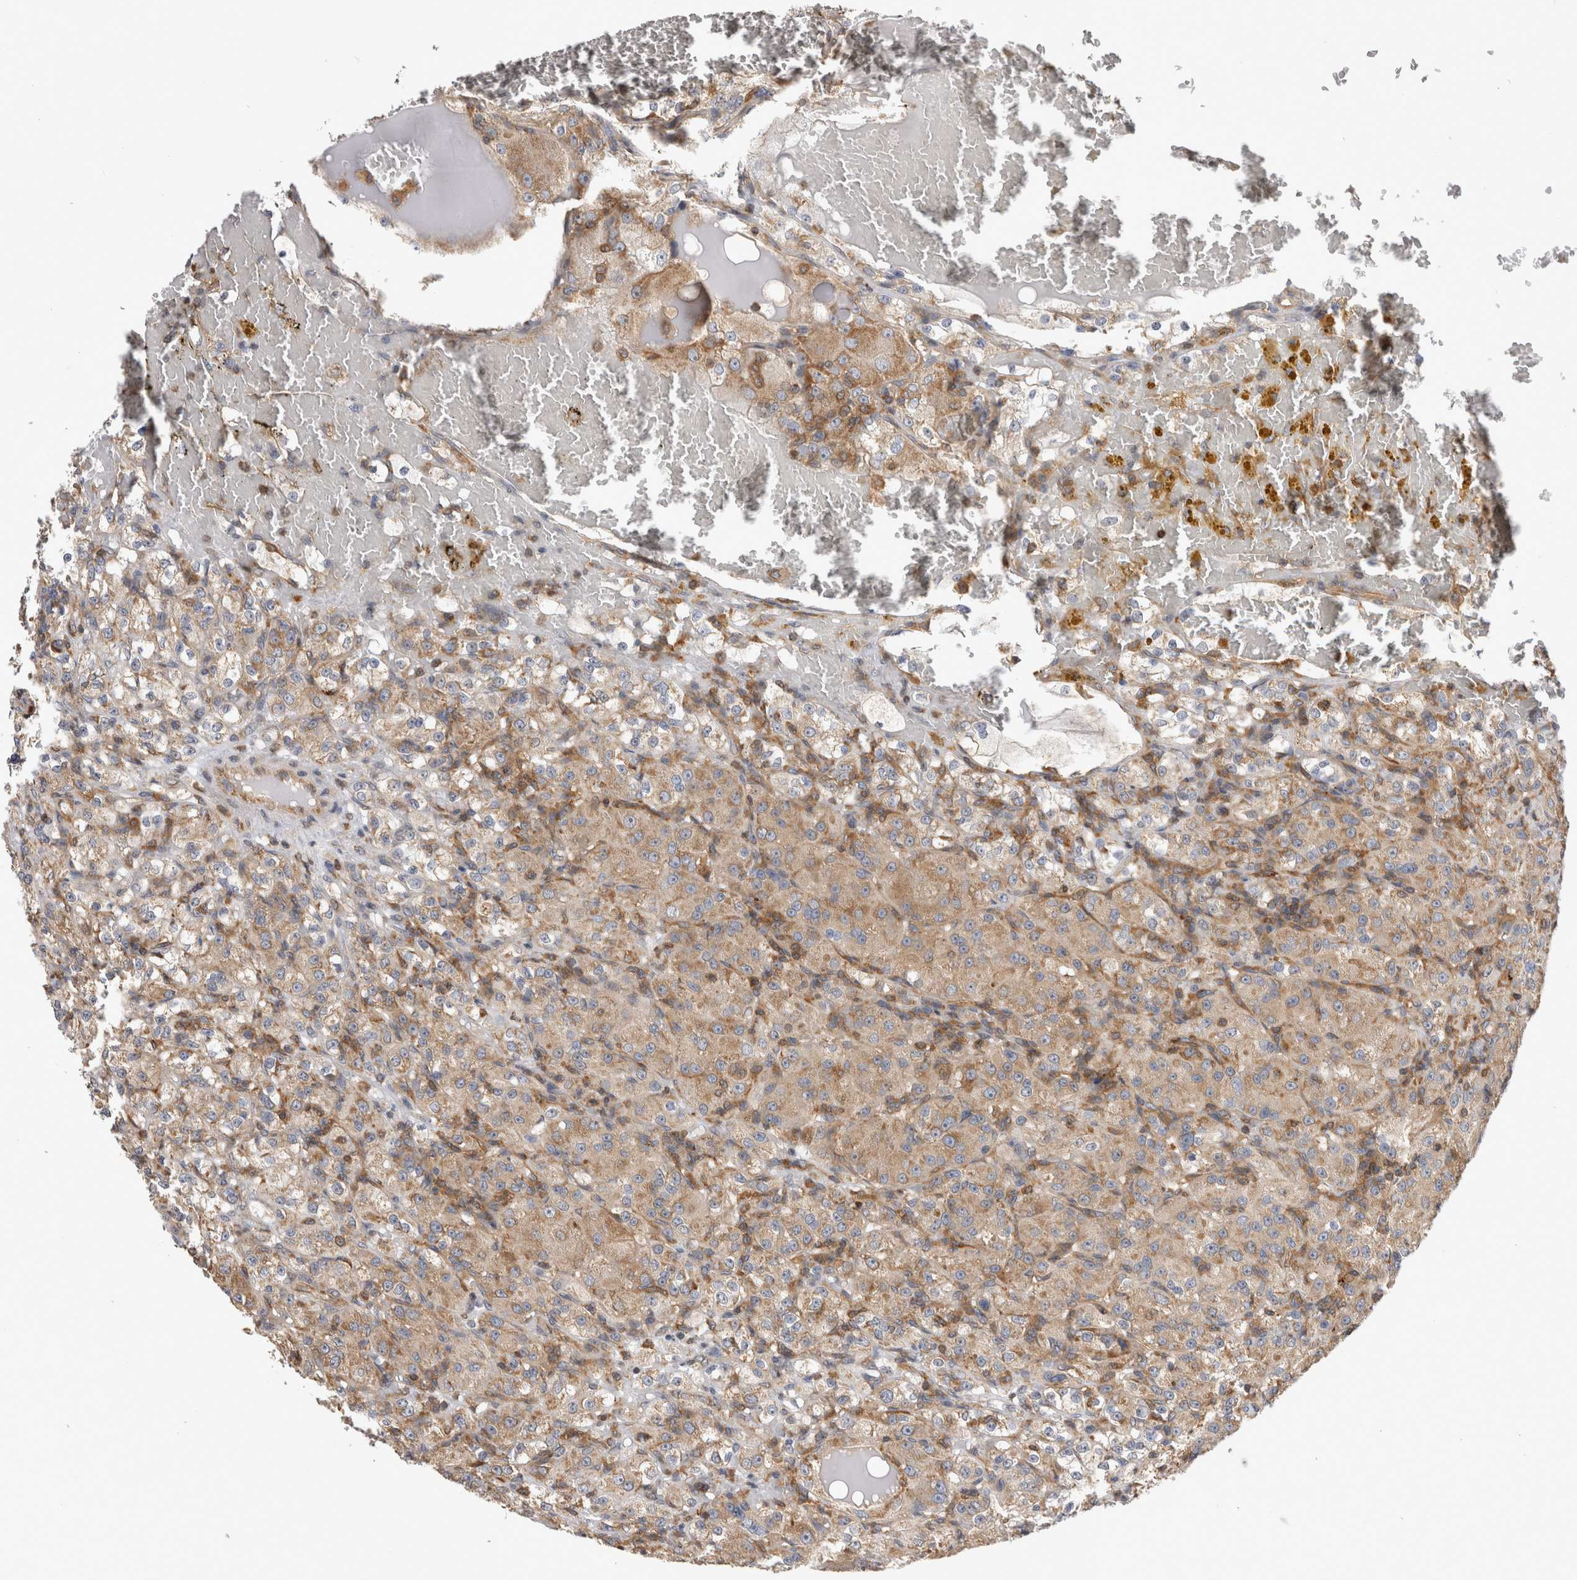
{"staining": {"intensity": "moderate", "quantity": ">75%", "location": "cytoplasmic/membranous"}, "tissue": "renal cancer", "cell_type": "Tumor cells", "image_type": "cancer", "snomed": [{"axis": "morphology", "description": "Normal tissue, NOS"}, {"axis": "morphology", "description": "Adenocarcinoma, NOS"}, {"axis": "topography", "description": "Kidney"}], "caption": "Immunohistochemical staining of human adenocarcinoma (renal) displays medium levels of moderate cytoplasmic/membranous staining in approximately >75% of tumor cells.", "gene": "GRIK2", "patient": {"sex": "male", "age": 61}}